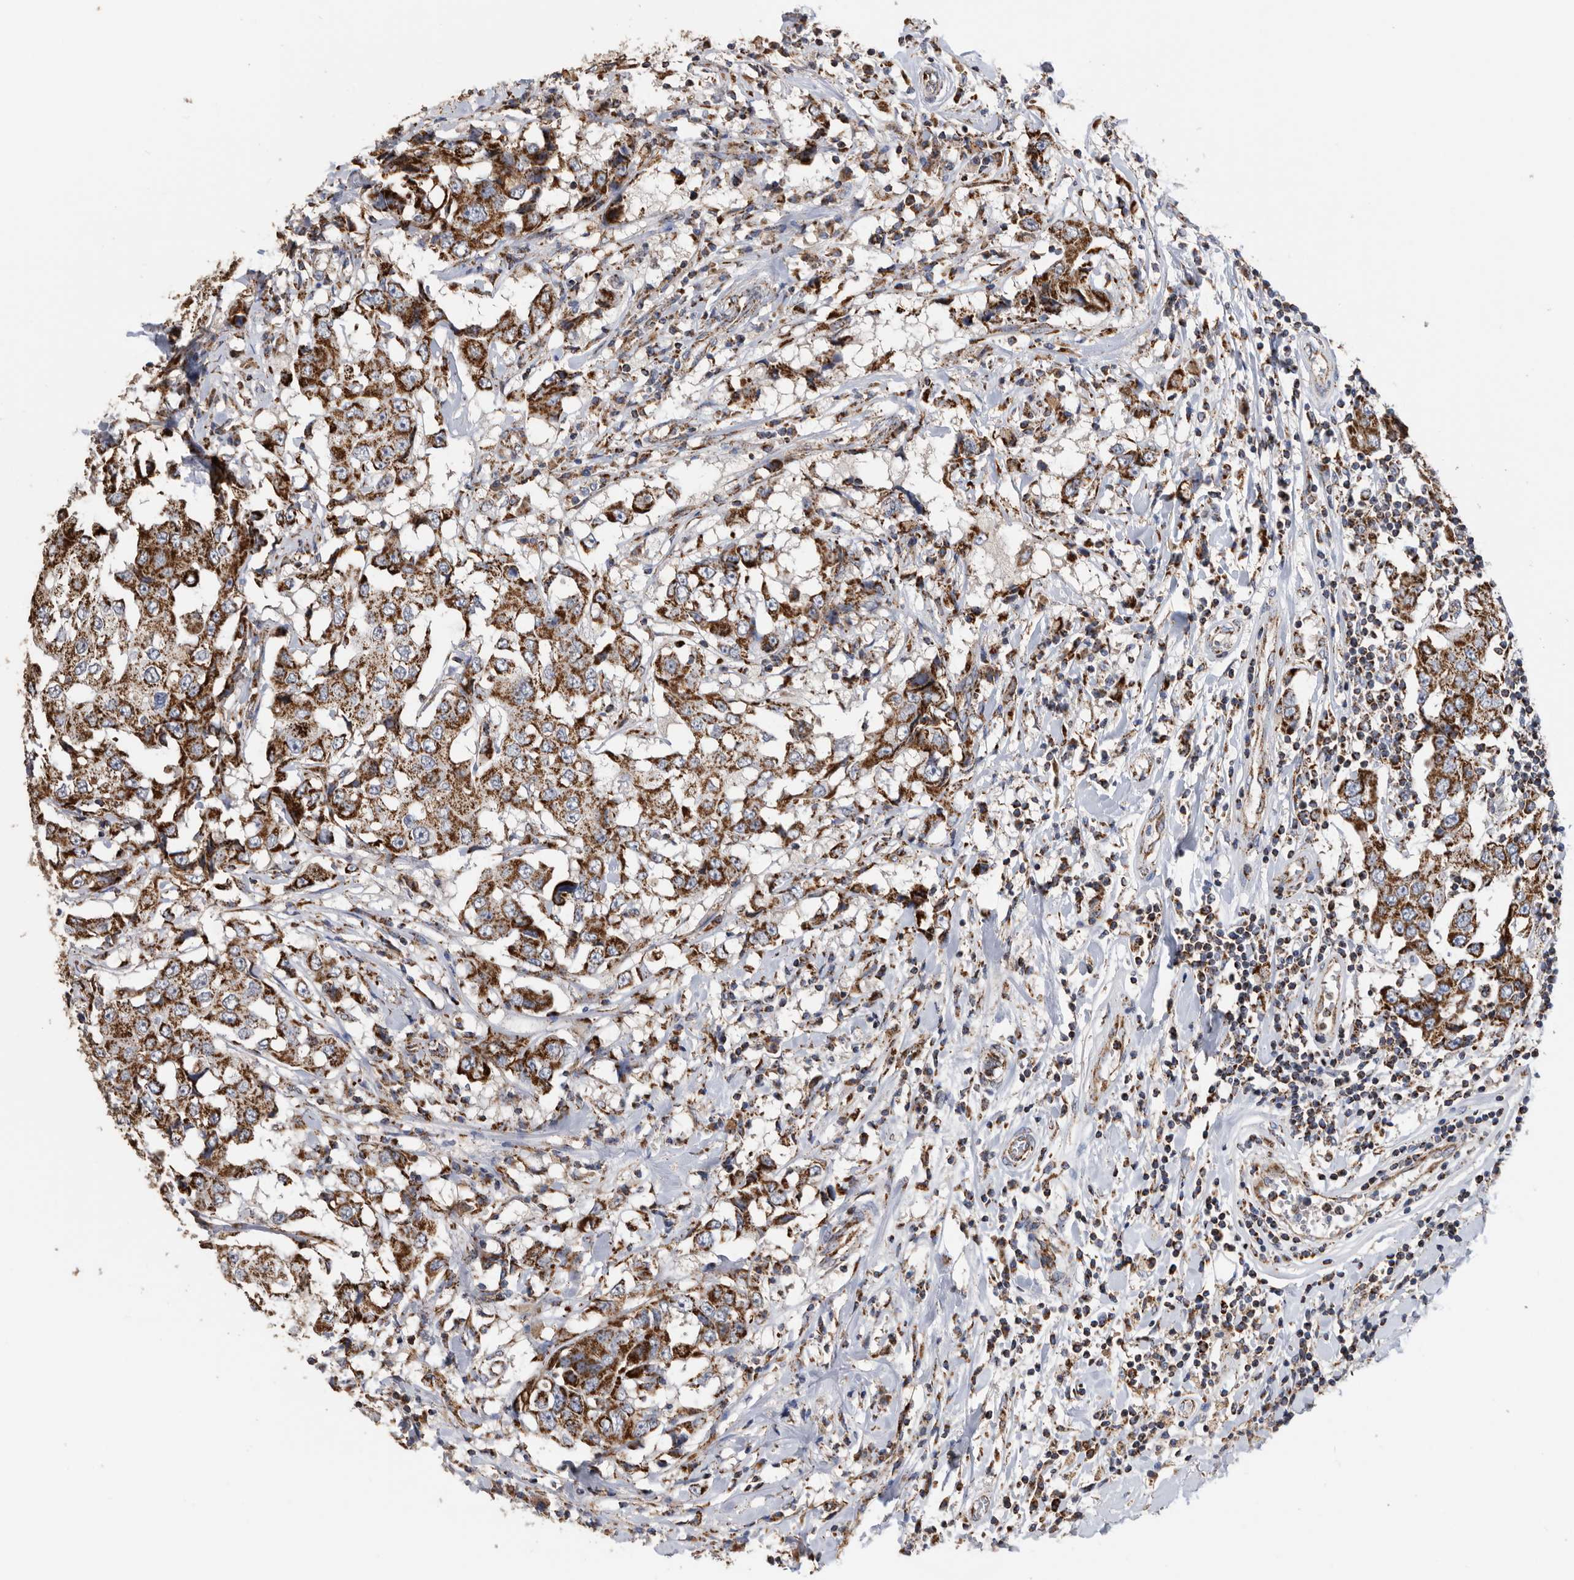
{"staining": {"intensity": "strong", "quantity": ">75%", "location": "cytoplasmic/membranous"}, "tissue": "breast cancer", "cell_type": "Tumor cells", "image_type": "cancer", "snomed": [{"axis": "morphology", "description": "Duct carcinoma"}, {"axis": "topography", "description": "Breast"}], "caption": "IHC micrograph of breast cancer stained for a protein (brown), which shows high levels of strong cytoplasmic/membranous expression in about >75% of tumor cells.", "gene": "WFDC1", "patient": {"sex": "female", "age": 27}}